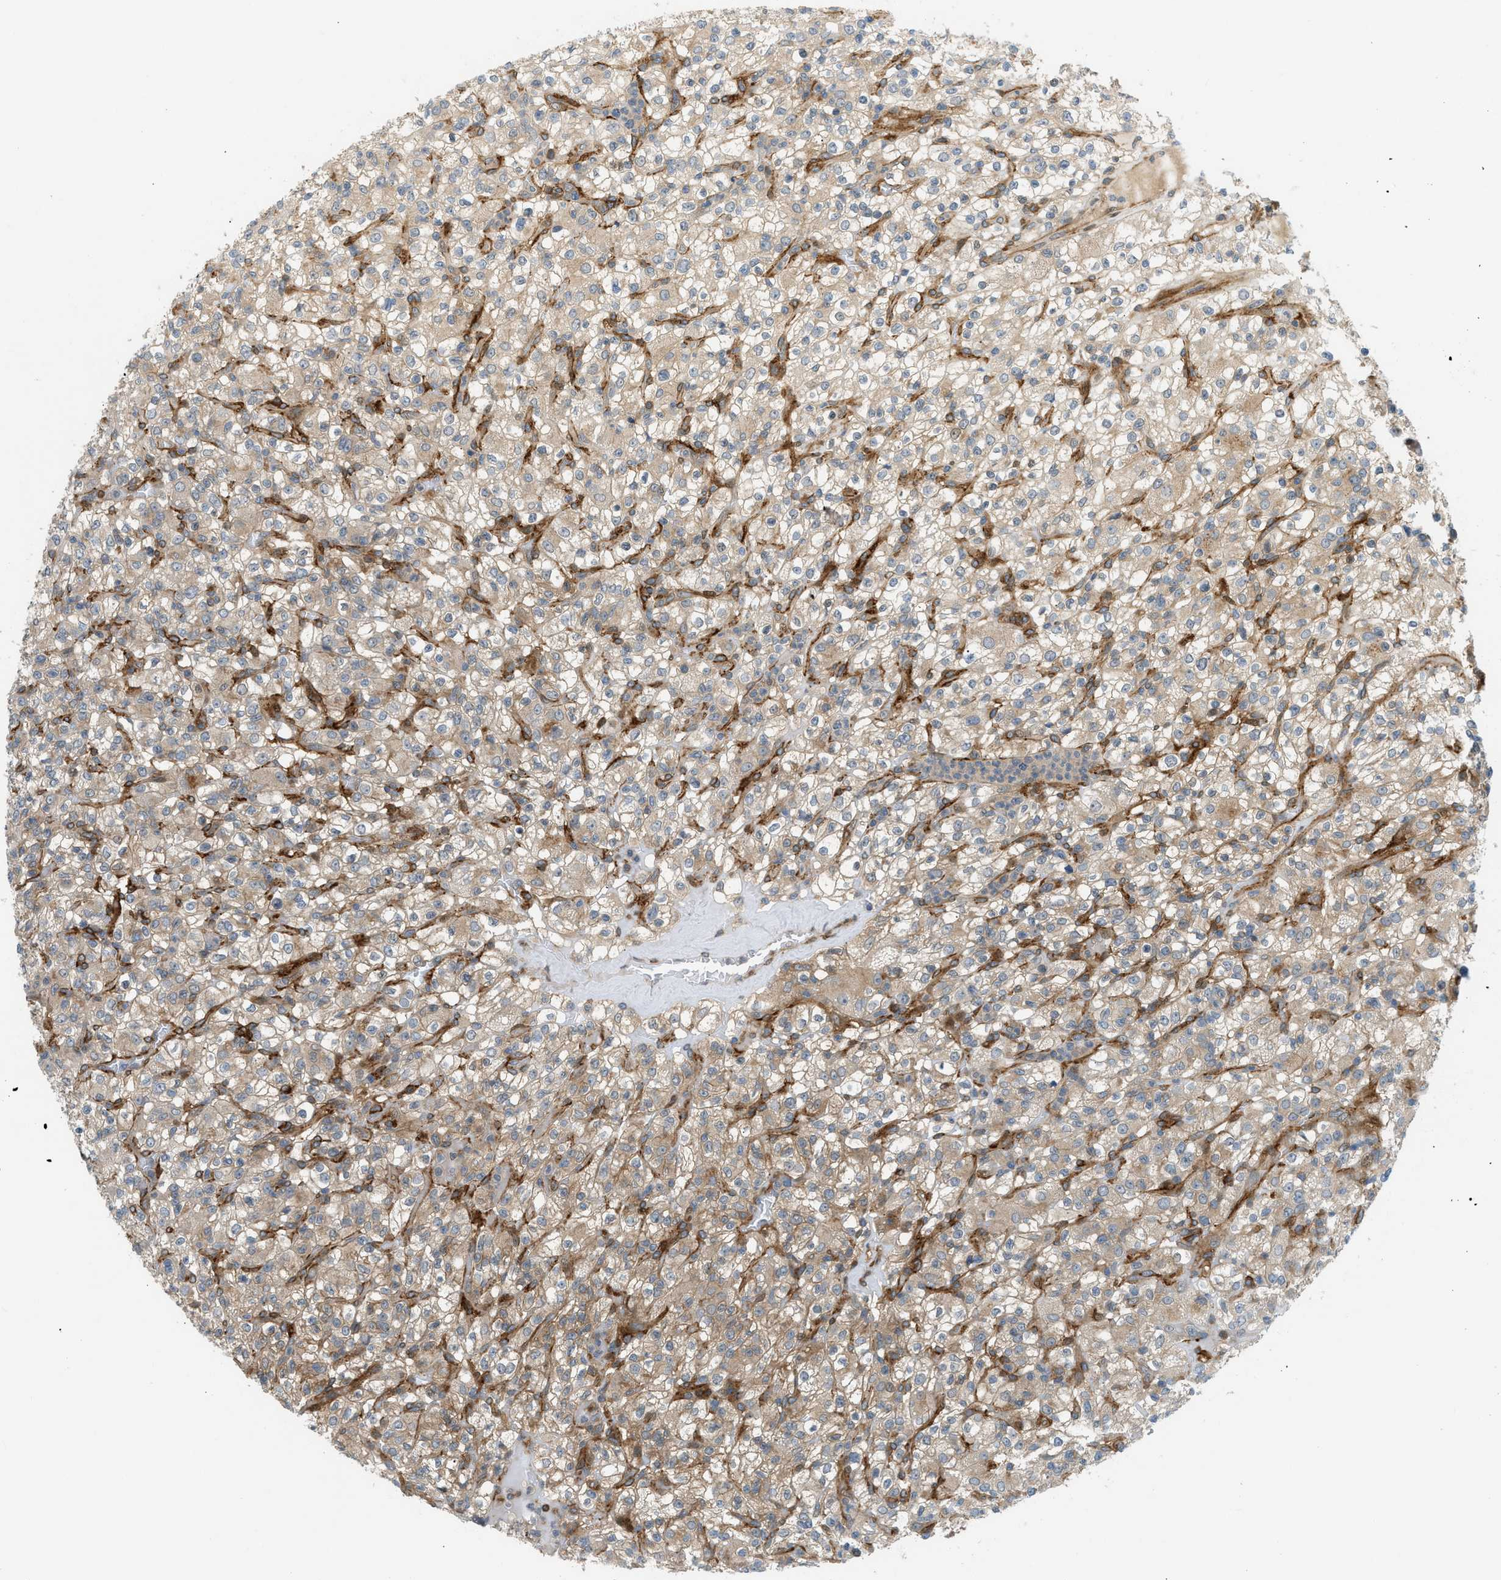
{"staining": {"intensity": "weak", "quantity": ">75%", "location": "cytoplasmic/membranous"}, "tissue": "renal cancer", "cell_type": "Tumor cells", "image_type": "cancer", "snomed": [{"axis": "morphology", "description": "Normal tissue, NOS"}, {"axis": "morphology", "description": "Adenocarcinoma, NOS"}, {"axis": "topography", "description": "Kidney"}], "caption": "A brown stain labels weak cytoplasmic/membranous staining of a protein in human adenocarcinoma (renal) tumor cells. (Stains: DAB in brown, nuclei in blue, Microscopy: brightfield microscopy at high magnification).", "gene": "EDNRA", "patient": {"sex": "female", "age": 72}}